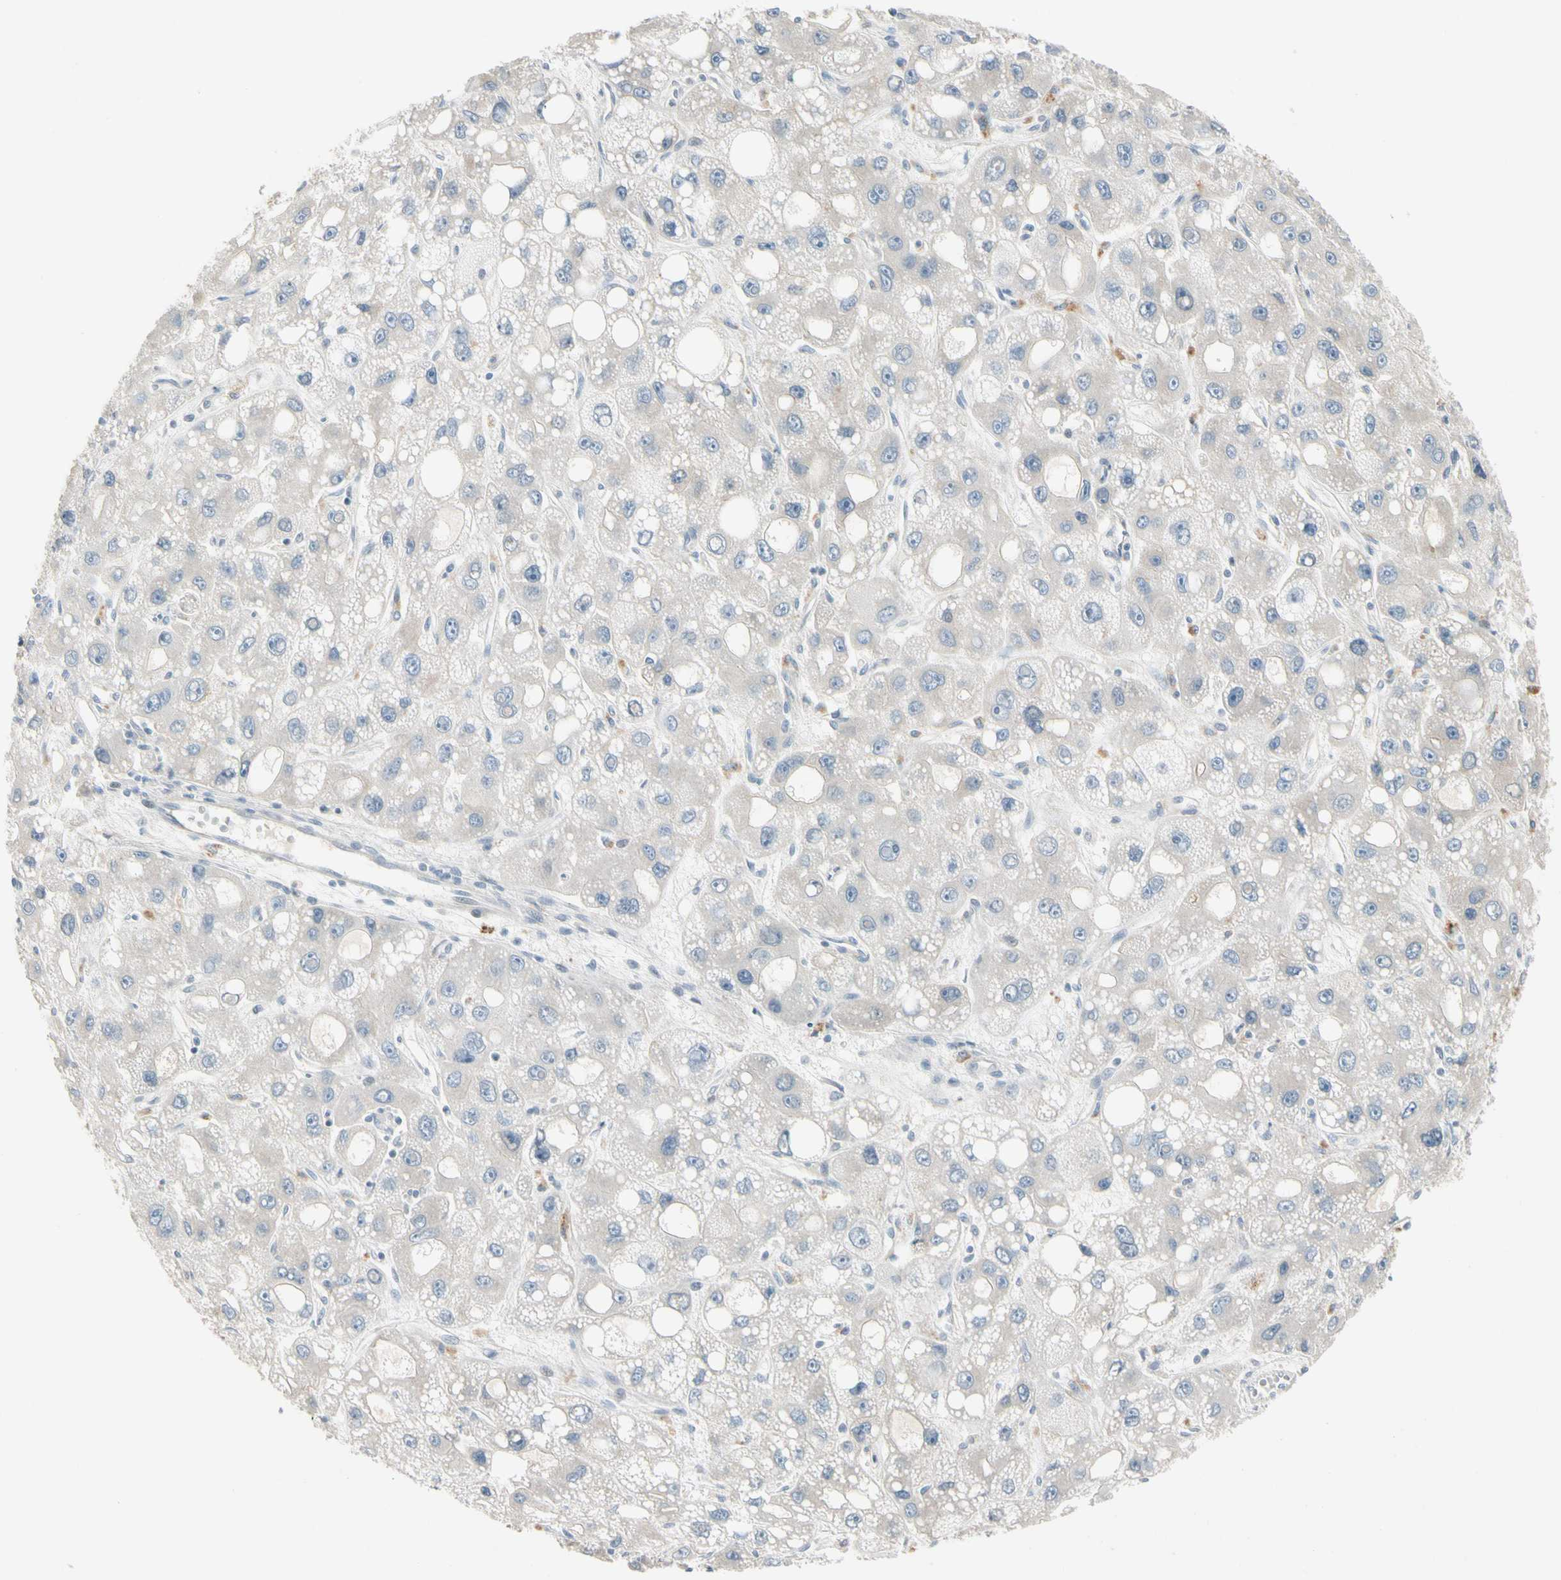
{"staining": {"intensity": "negative", "quantity": "none", "location": "none"}, "tissue": "liver cancer", "cell_type": "Tumor cells", "image_type": "cancer", "snomed": [{"axis": "morphology", "description": "Carcinoma, Hepatocellular, NOS"}, {"axis": "topography", "description": "Liver"}], "caption": "A micrograph of liver cancer (hepatocellular carcinoma) stained for a protein displays no brown staining in tumor cells.", "gene": "ICAM5", "patient": {"sex": "male", "age": 55}}